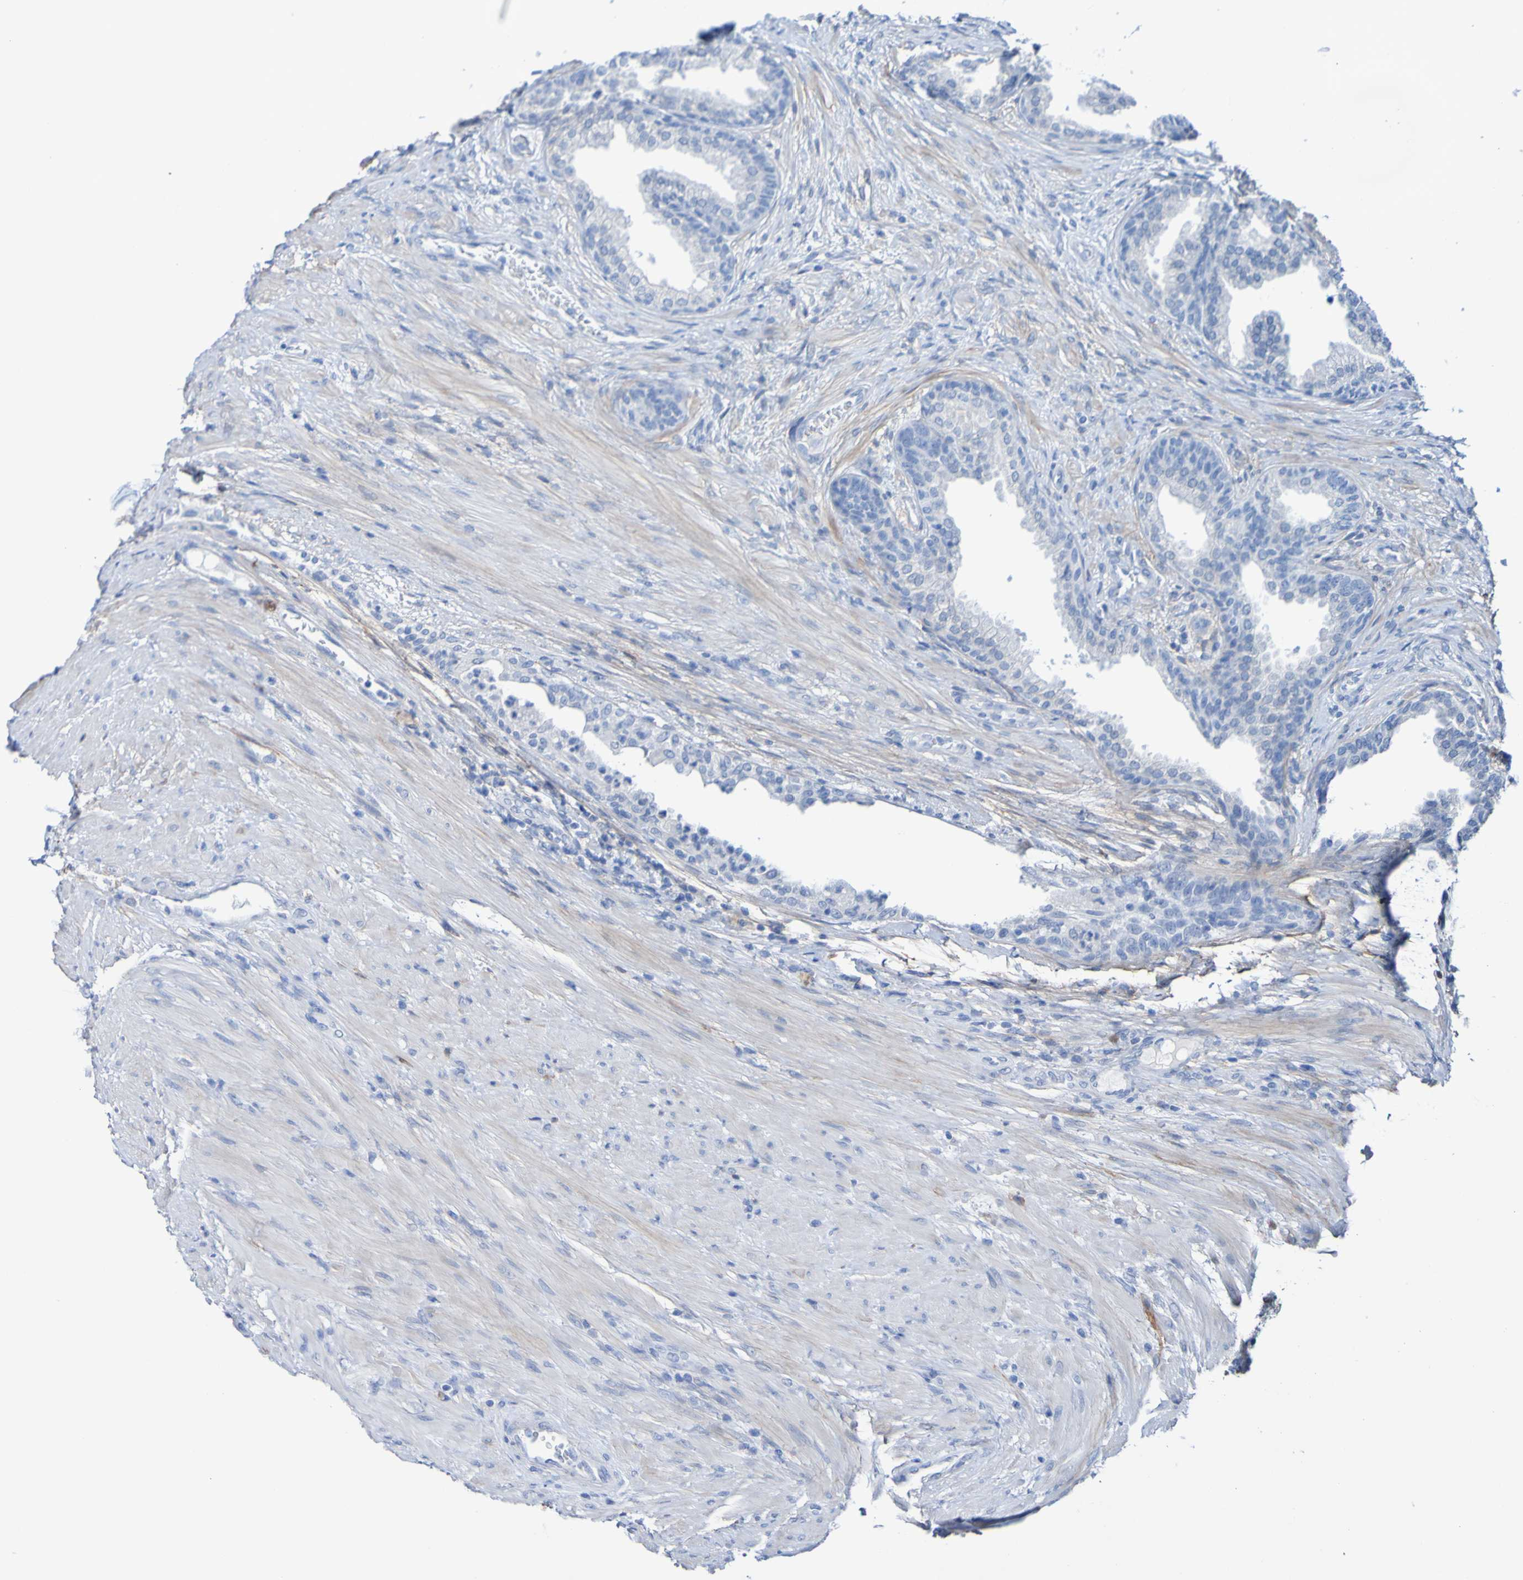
{"staining": {"intensity": "negative", "quantity": "none", "location": "none"}, "tissue": "prostate", "cell_type": "Glandular cells", "image_type": "normal", "snomed": [{"axis": "morphology", "description": "Normal tissue, NOS"}, {"axis": "topography", "description": "Prostate"}], "caption": "IHC image of normal prostate: human prostate stained with DAB (3,3'-diaminobenzidine) exhibits no significant protein staining in glandular cells.", "gene": "SGCB", "patient": {"sex": "male", "age": 76}}